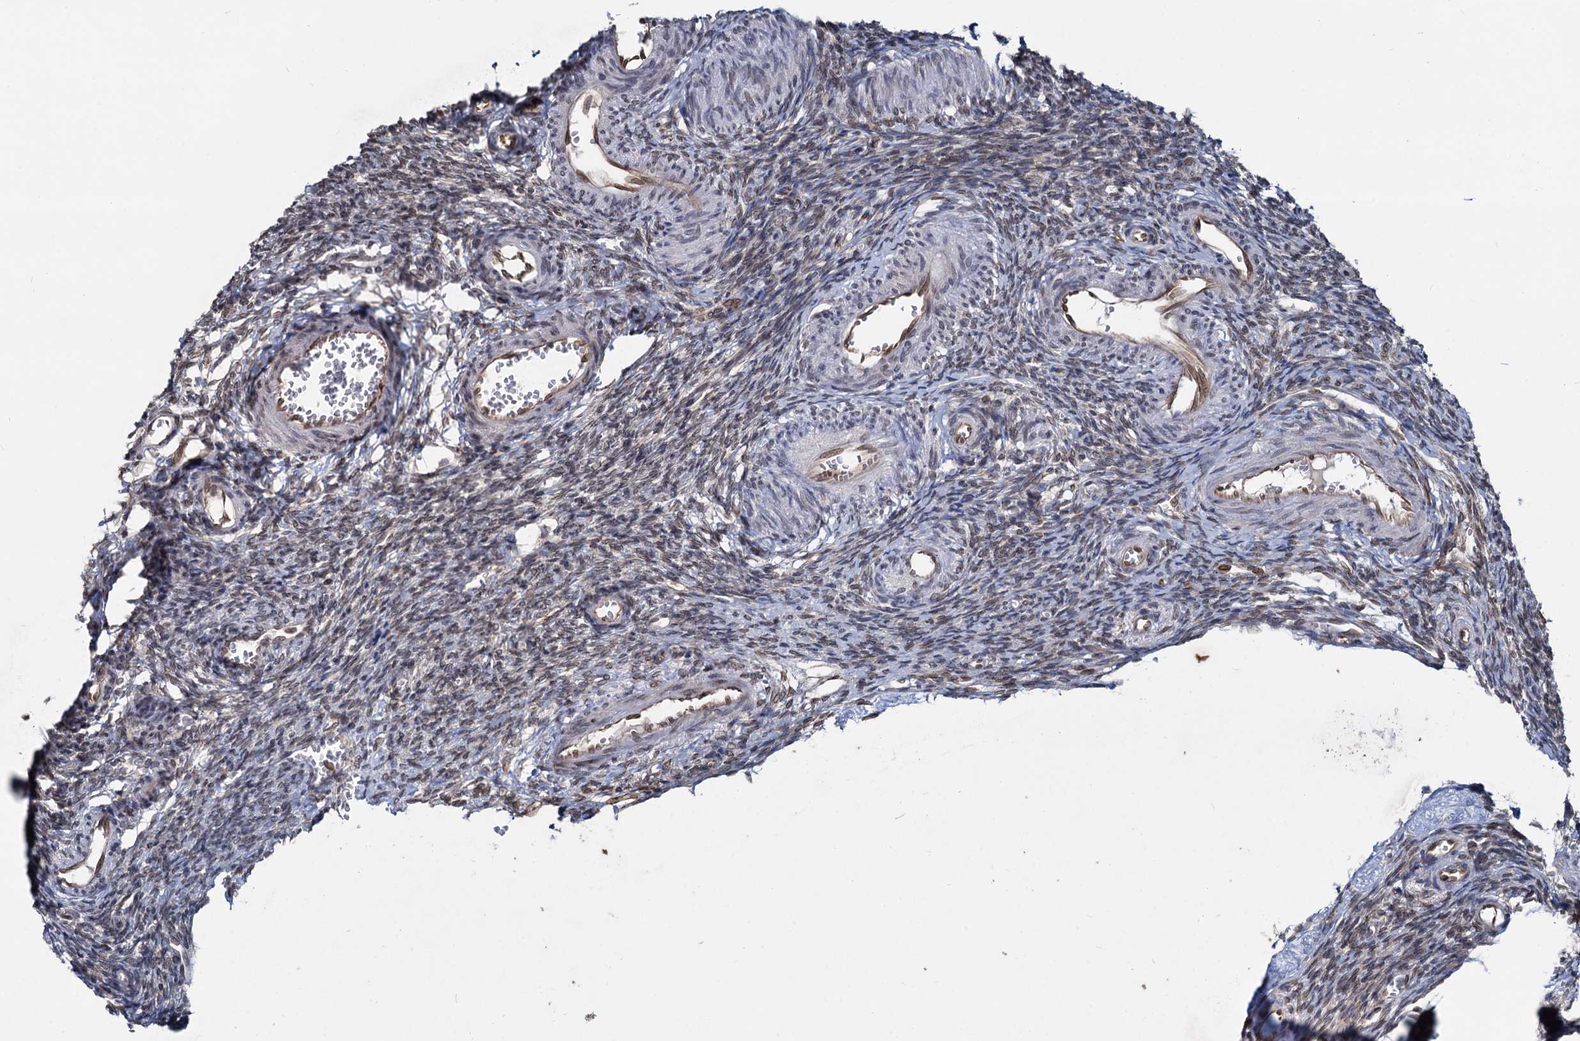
{"staining": {"intensity": "weak", "quantity": "25%-75%", "location": "nuclear"}, "tissue": "ovary", "cell_type": "Ovarian stroma cells", "image_type": "normal", "snomed": [{"axis": "morphology", "description": "Normal tissue, NOS"}, {"axis": "topography", "description": "Ovary"}], "caption": "A brown stain highlights weak nuclear positivity of a protein in ovarian stroma cells of normal human ovary.", "gene": "RNF6", "patient": {"sex": "female", "age": 39}}